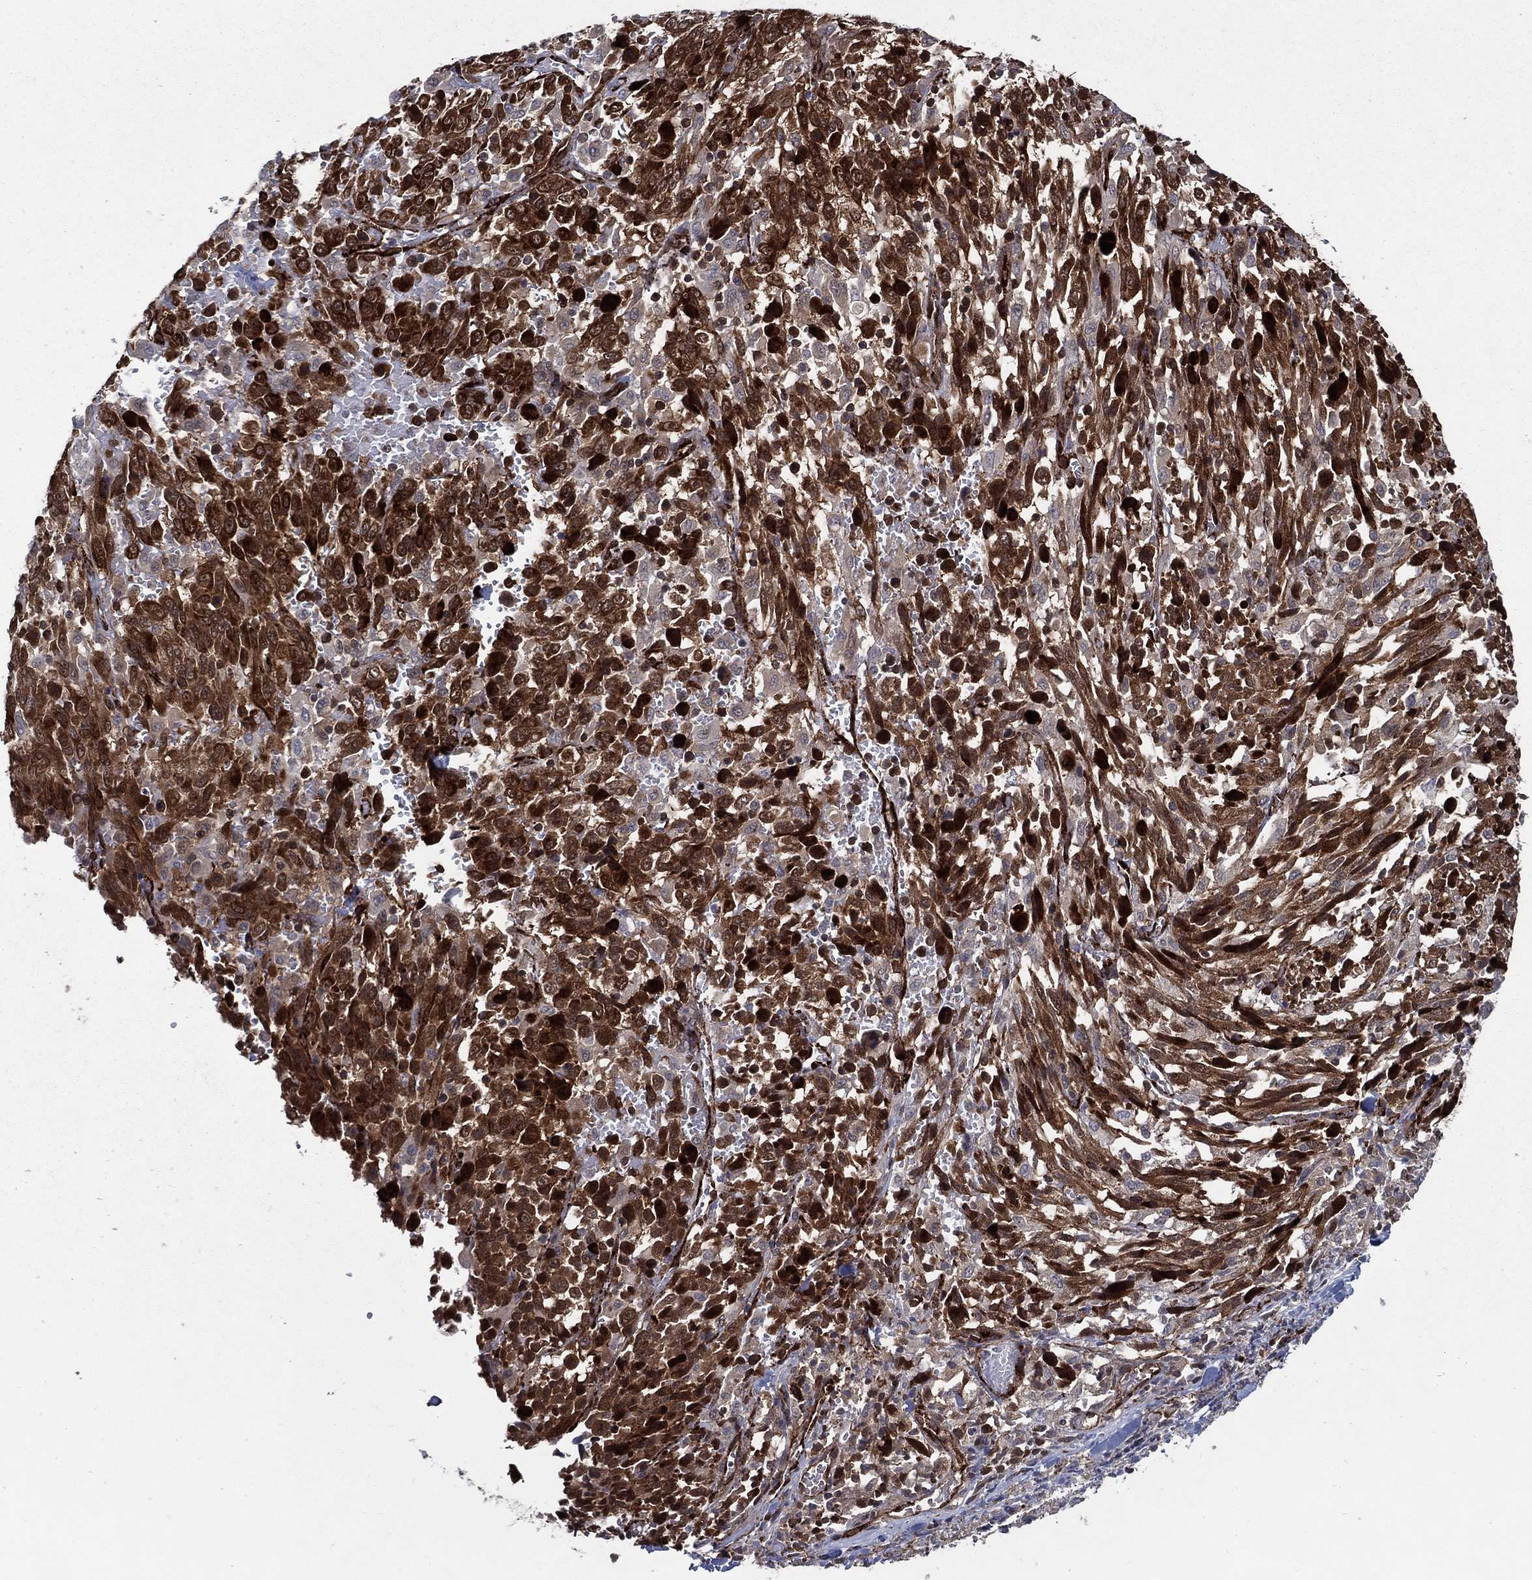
{"staining": {"intensity": "strong", "quantity": ">75%", "location": "cytoplasmic/membranous,nuclear"}, "tissue": "melanoma", "cell_type": "Tumor cells", "image_type": "cancer", "snomed": [{"axis": "morphology", "description": "Malignant melanoma, NOS"}, {"axis": "topography", "description": "Skin"}], "caption": "Brown immunohistochemical staining in malignant melanoma reveals strong cytoplasmic/membranous and nuclear positivity in about >75% of tumor cells.", "gene": "ARHGAP11A", "patient": {"sex": "female", "age": 91}}